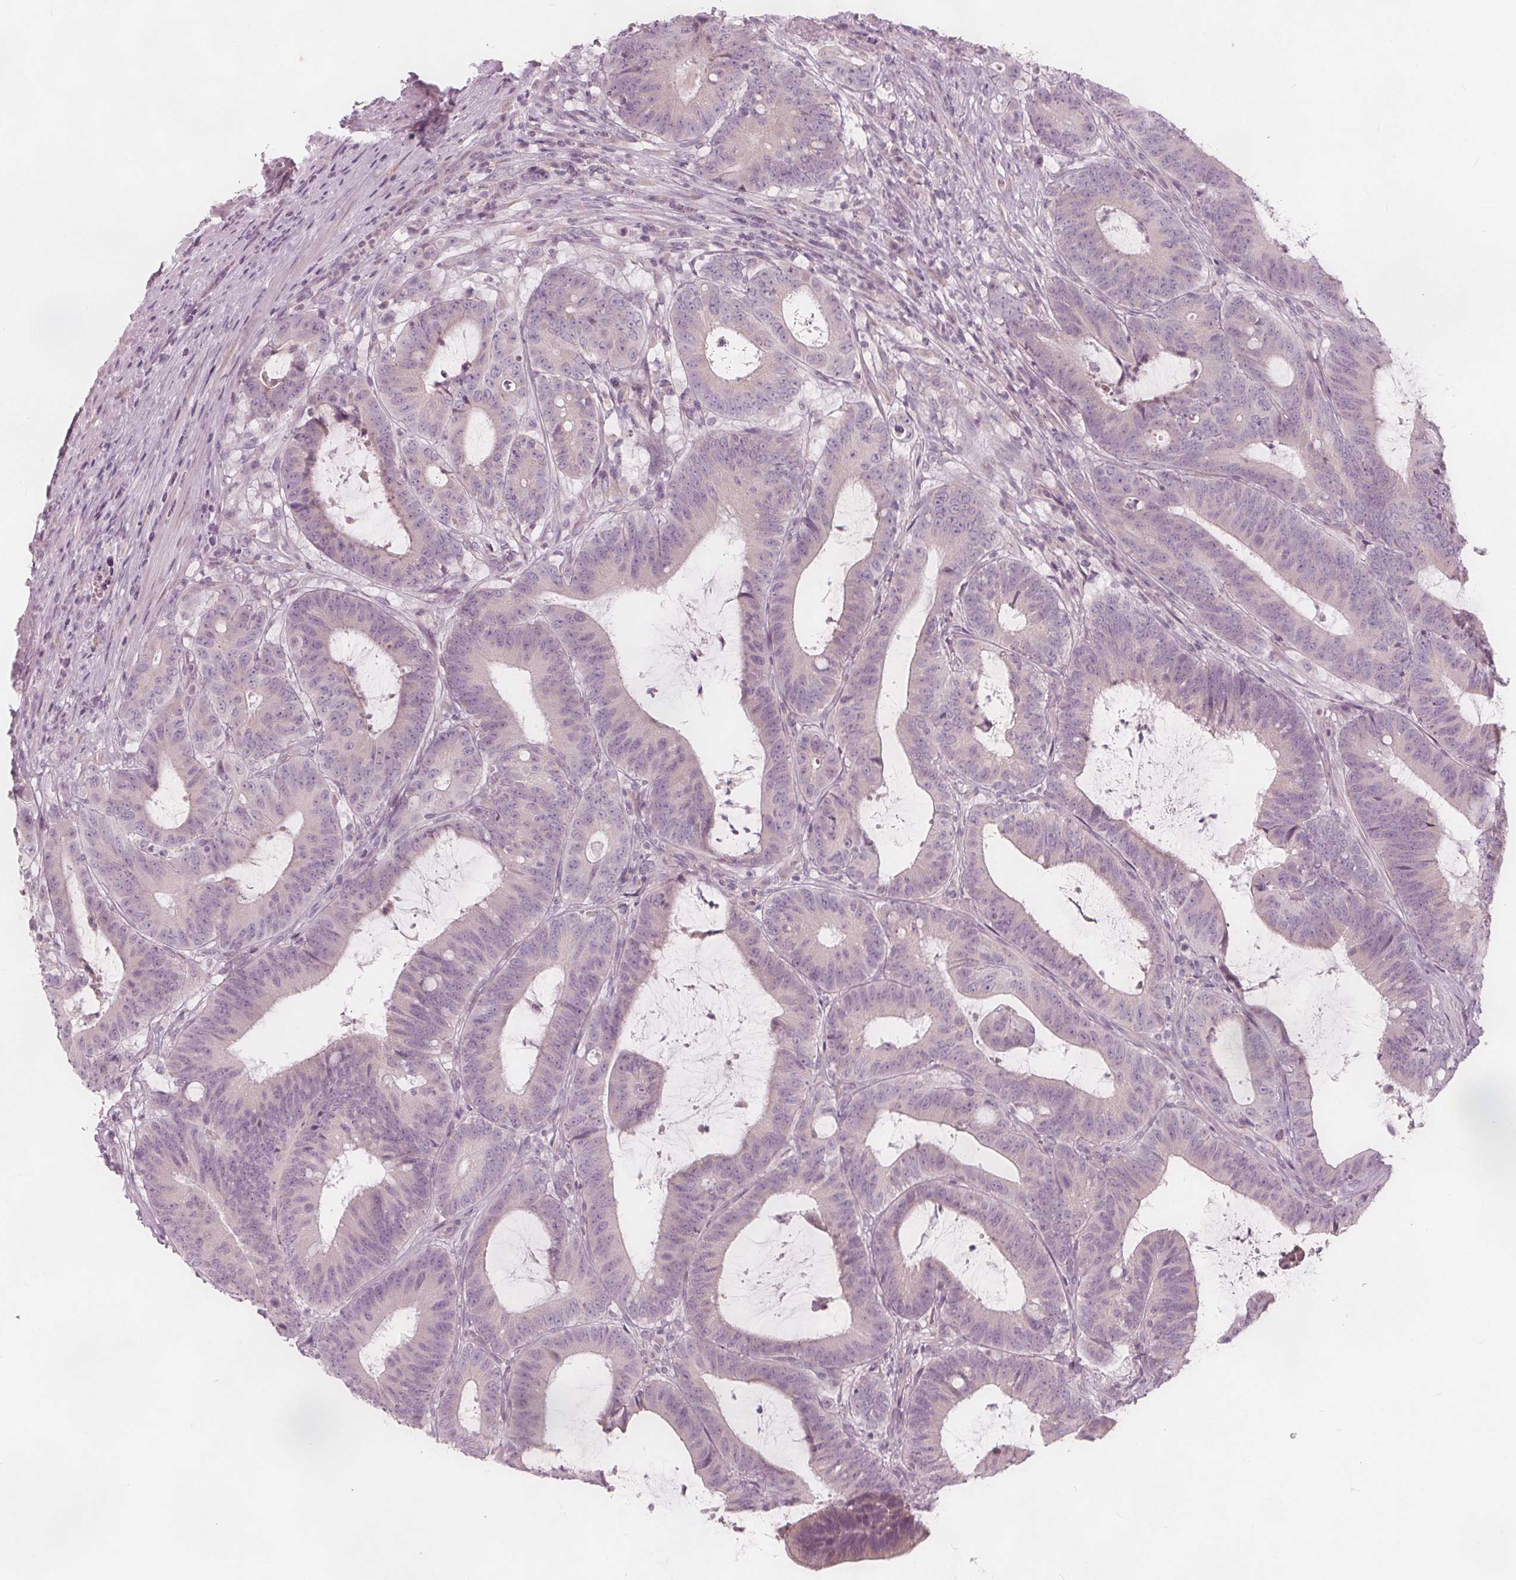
{"staining": {"intensity": "negative", "quantity": "none", "location": "none"}, "tissue": "colorectal cancer", "cell_type": "Tumor cells", "image_type": "cancer", "snomed": [{"axis": "morphology", "description": "Adenocarcinoma, NOS"}, {"axis": "topography", "description": "Colon"}], "caption": "There is no significant positivity in tumor cells of adenocarcinoma (colorectal).", "gene": "BRSK1", "patient": {"sex": "female", "age": 43}}